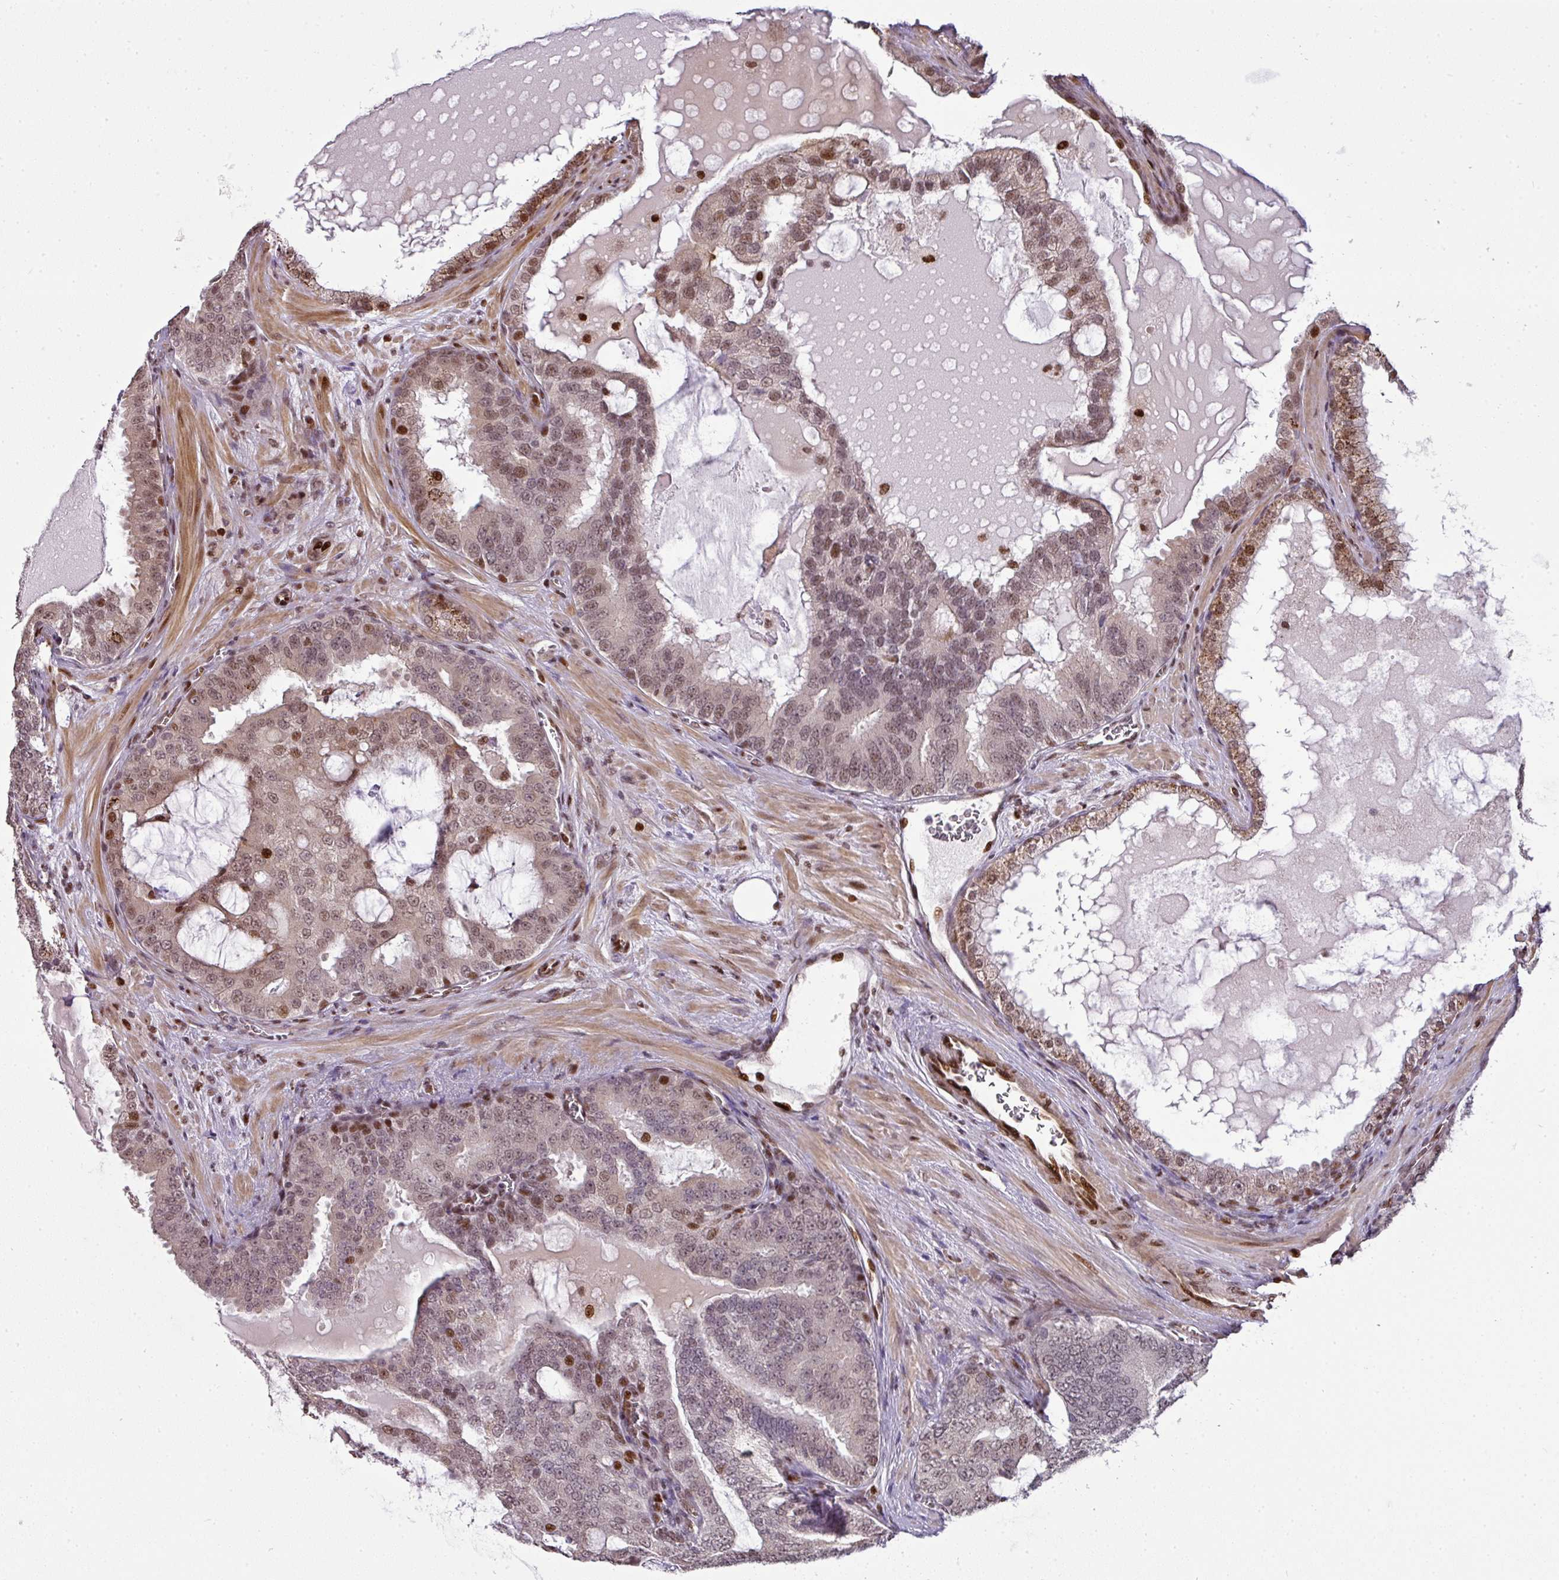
{"staining": {"intensity": "moderate", "quantity": "25%-75%", "location": "nuclear"}, "tissue": "prostate cancer", "cell_type": "Tumor cells", "image_type": "cancer", "snomed": [{"axis": "morphology", "description": "Adenocarcinoma, High grade"}, {"axis": "topography", "description": "Prostate"}], "caption": "Tumor cells display medium levels of moderate nuclear staining in about 25%-75% of cells in human prostate cancer (high-grade adenocarcinoma).", "gene": "MYSM1", "patient": {"sex": "male", "age": 55}}